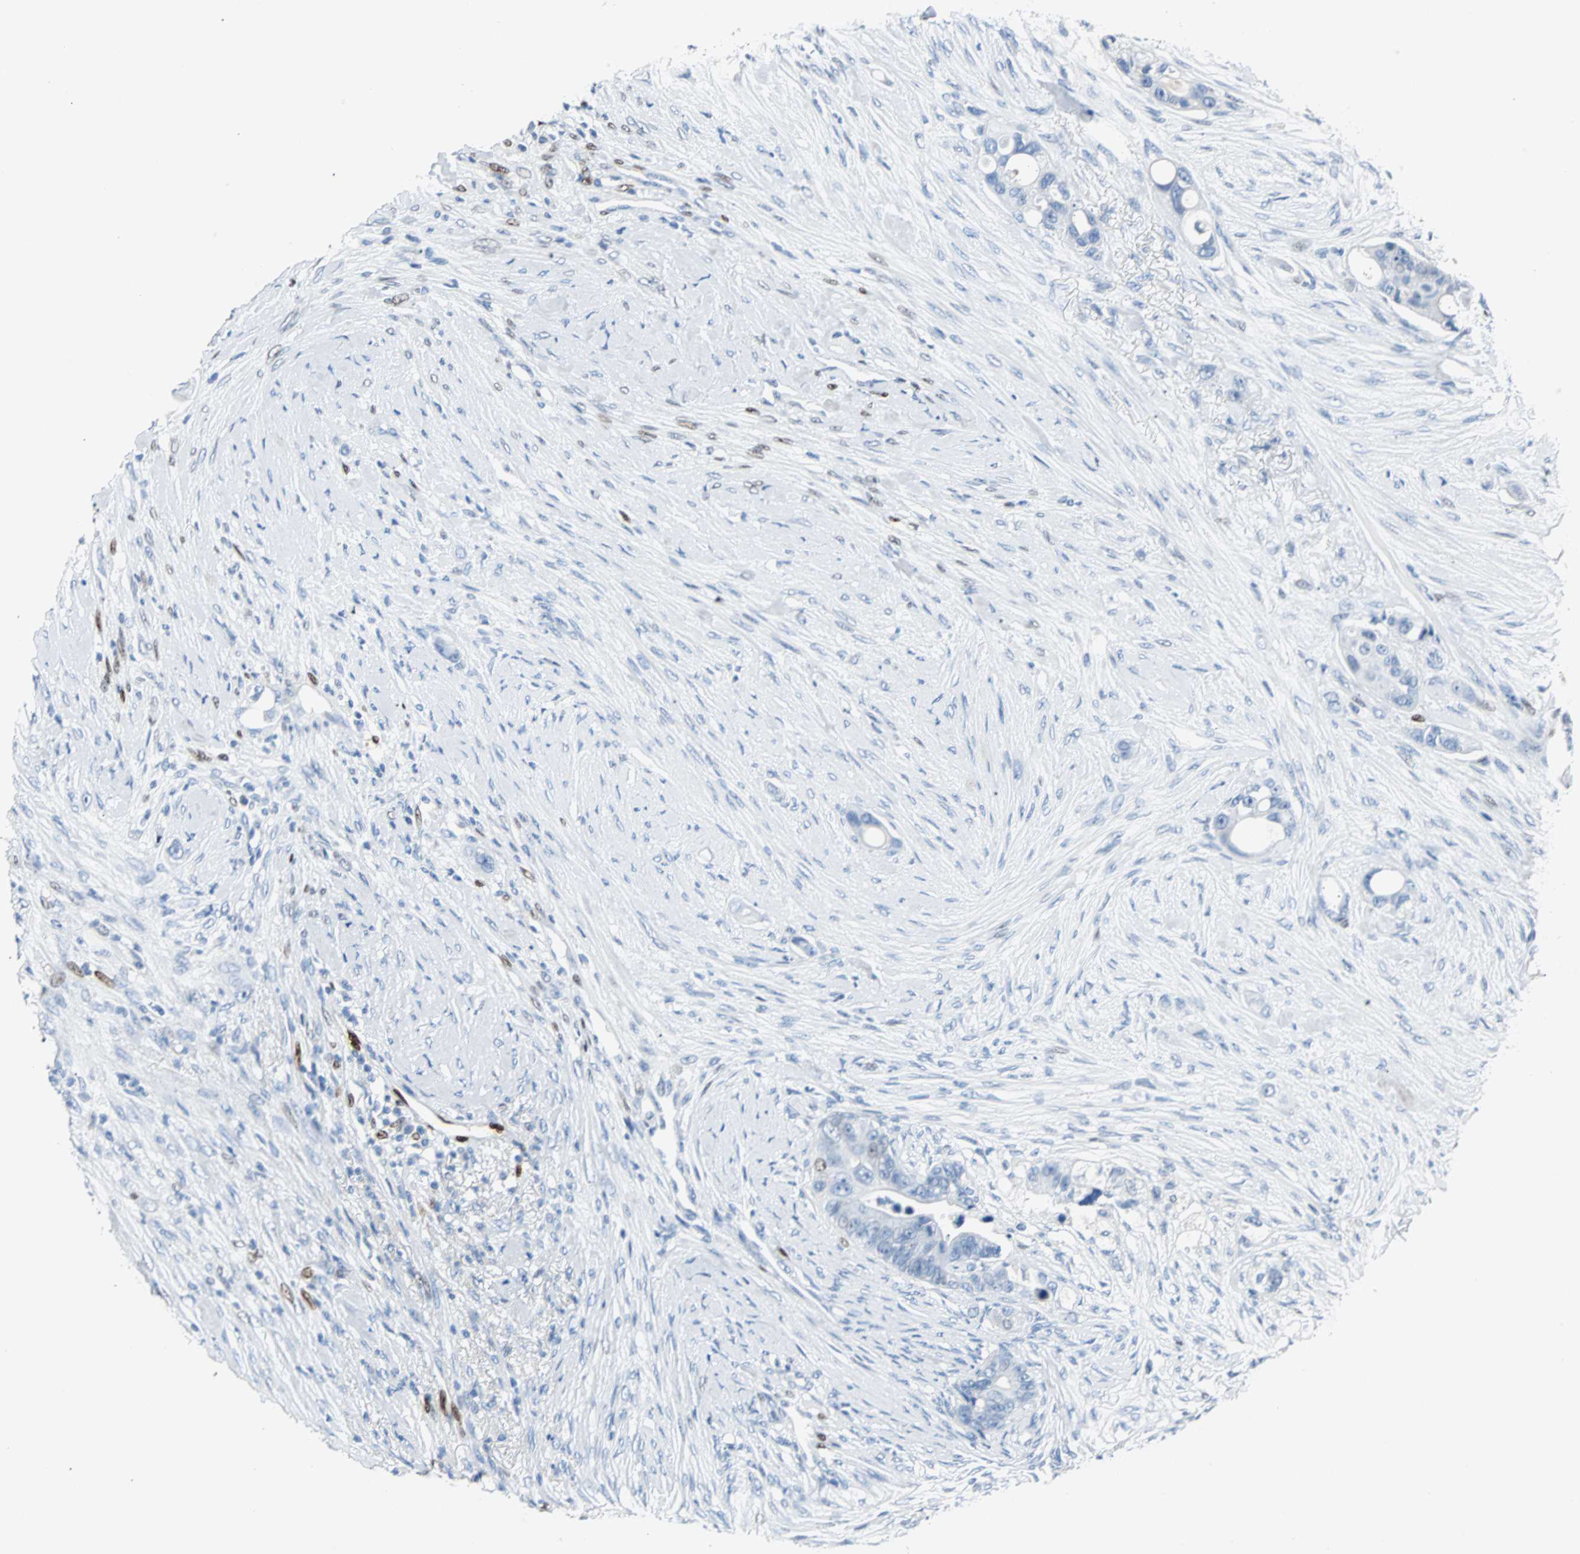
{"staining": {"intensity": "weak", "quantity": "<25%", "location": "nuclear"}, "tissue": "colorectal cancer", "cell_type": "Tumor cells", "image_type": "cancer", "snomed": [{"axis": "morphology", "description": "Adenocarcinoma, NOS"}, {"axis": "topography", "description": "Colon"}], "caption": "This is an immunohistochemistry image of human colorectal cancer. There is no positivity in tumor cells.", "gene": "IL33", "patient": {"sex": "female", "age": 57}}